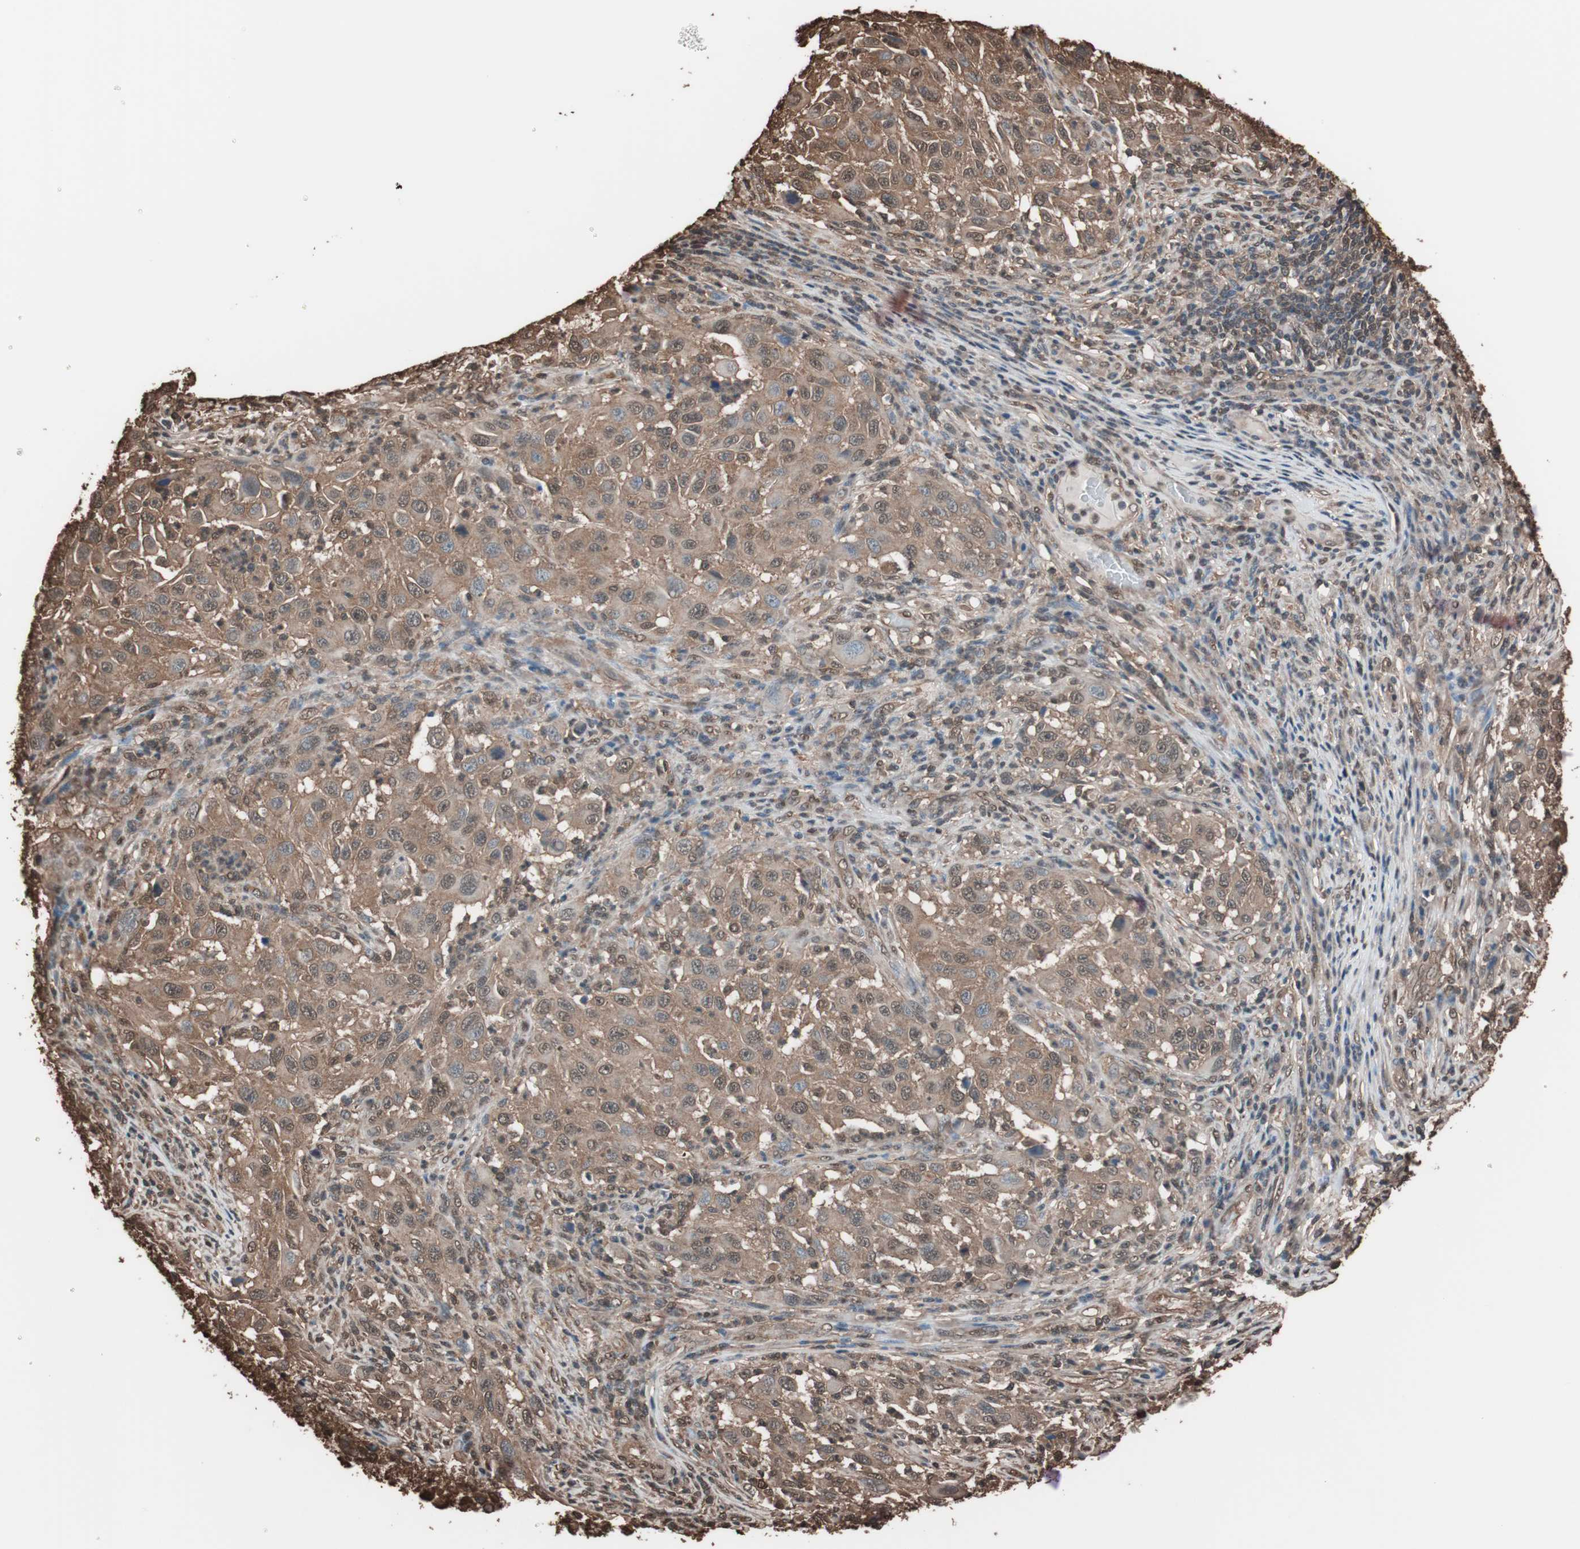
{"staining": {"intensity": "moderate", "quantity": ">75%", "location": "cytoplasmic/membranous"}, "tissue": "melanoma", "cell_type": "Tumor cells", "image_type": "cancer", "snomed": [{"axis": "morphology", "description": "Malignant melanoma, Metastatic site"}, {"axis": "topography", "description": "Lymph node"}], "caption": "Malignant melanoma (metastatic site) stained with a protein marker exhibits moderate staining in tumor cells.", "gene": "CALM2", "patient": {"sex": "male", "age": 61}}